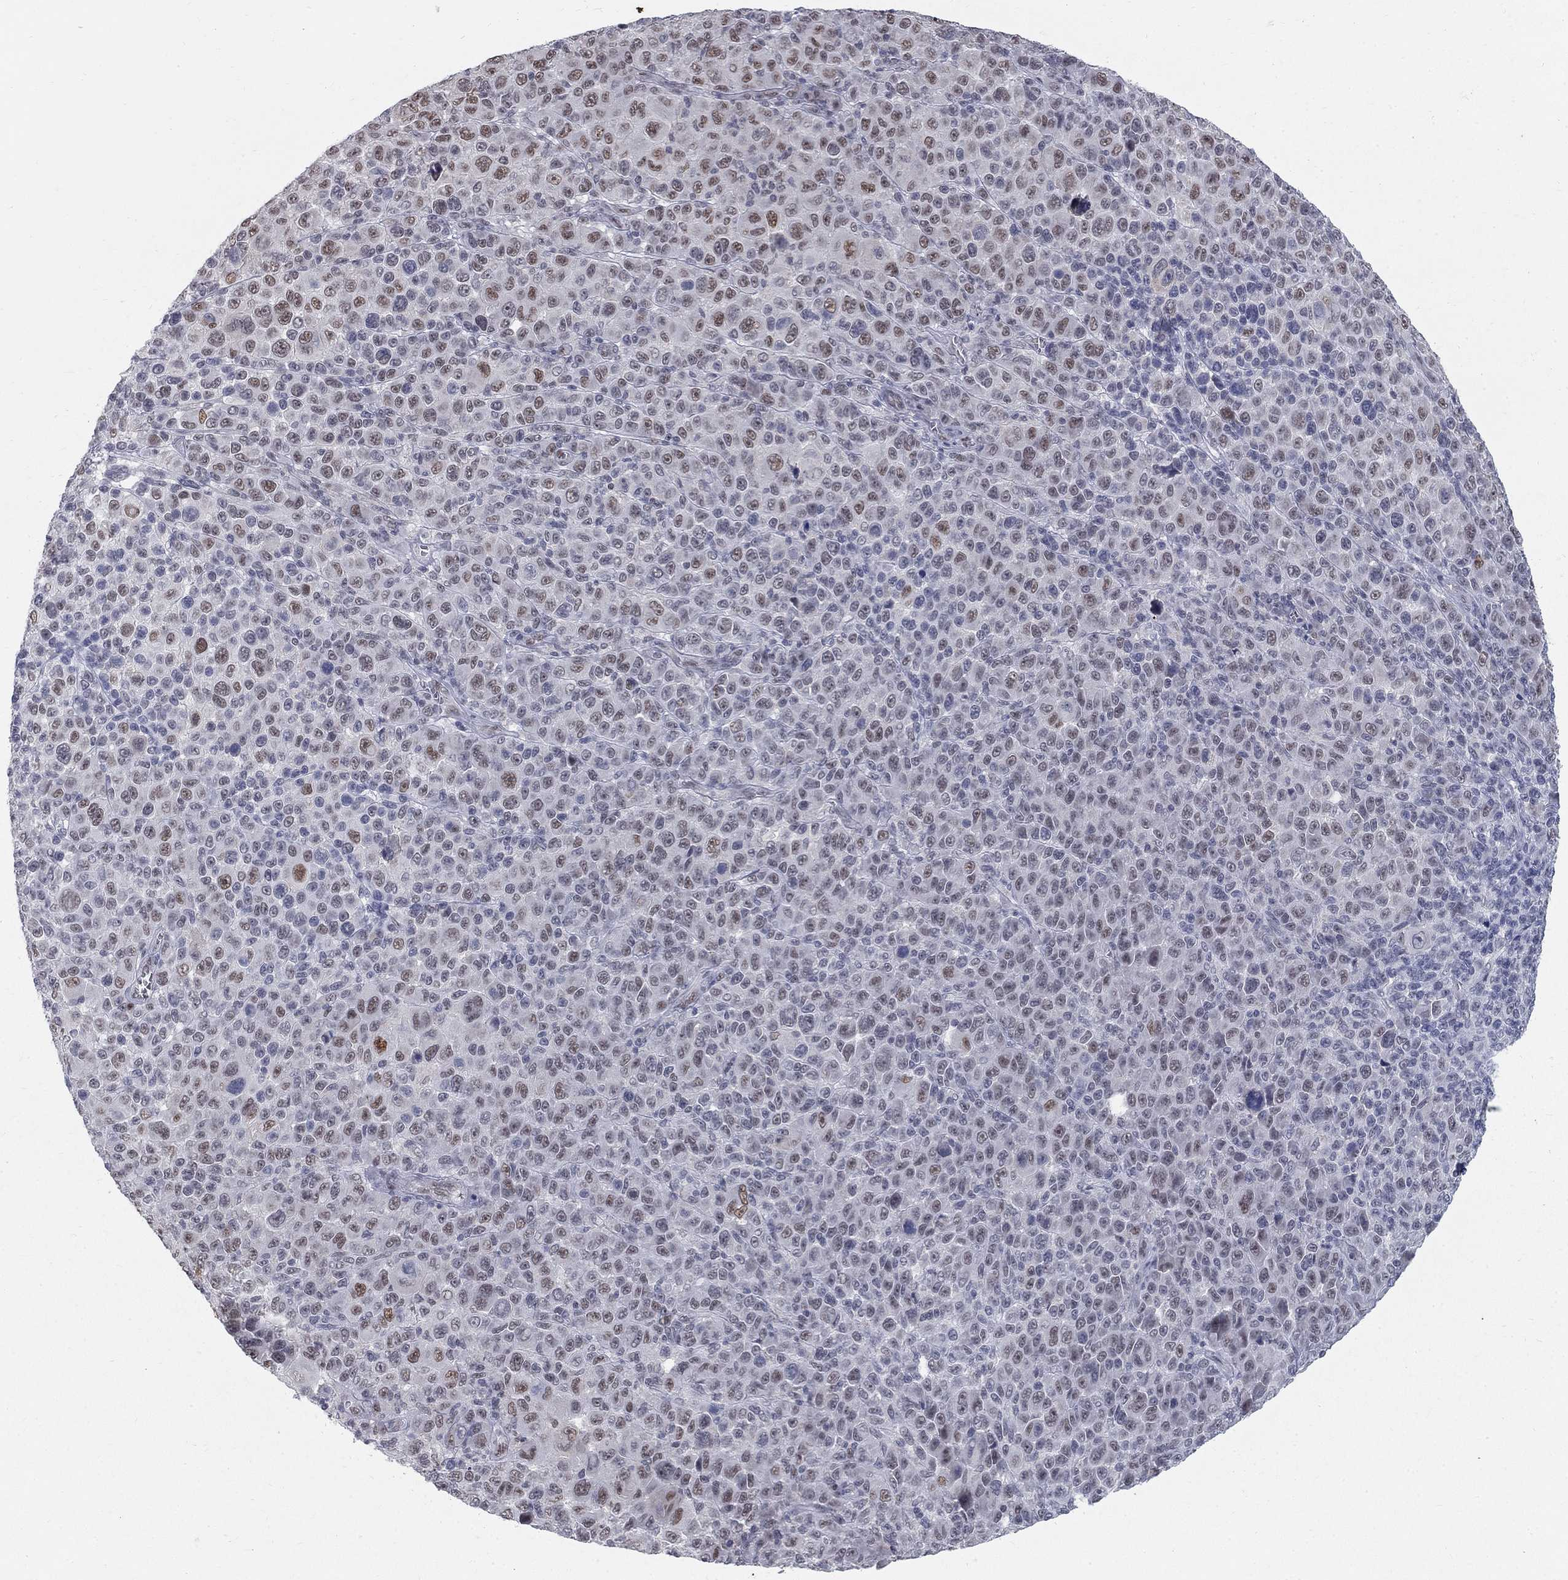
{"staining": {"intensity": "moderate", "quantity": "<25%", "location": "nuclear"}, "tissue": "melanoma", "cell_type": "Tumor cells", "image_type": "cancer", "snomed": [{"axis": "morphology", "description": "Malignant melanoma, NOS"}, {"axis": "topography", "description": "Skin"}], "caption": "Moderate nuclear protein positivity is identified in about <25% of tumor cells in malignant melanoma.", "gene": "GCFC2", "patient": {"sex": "female", "age": 57}}